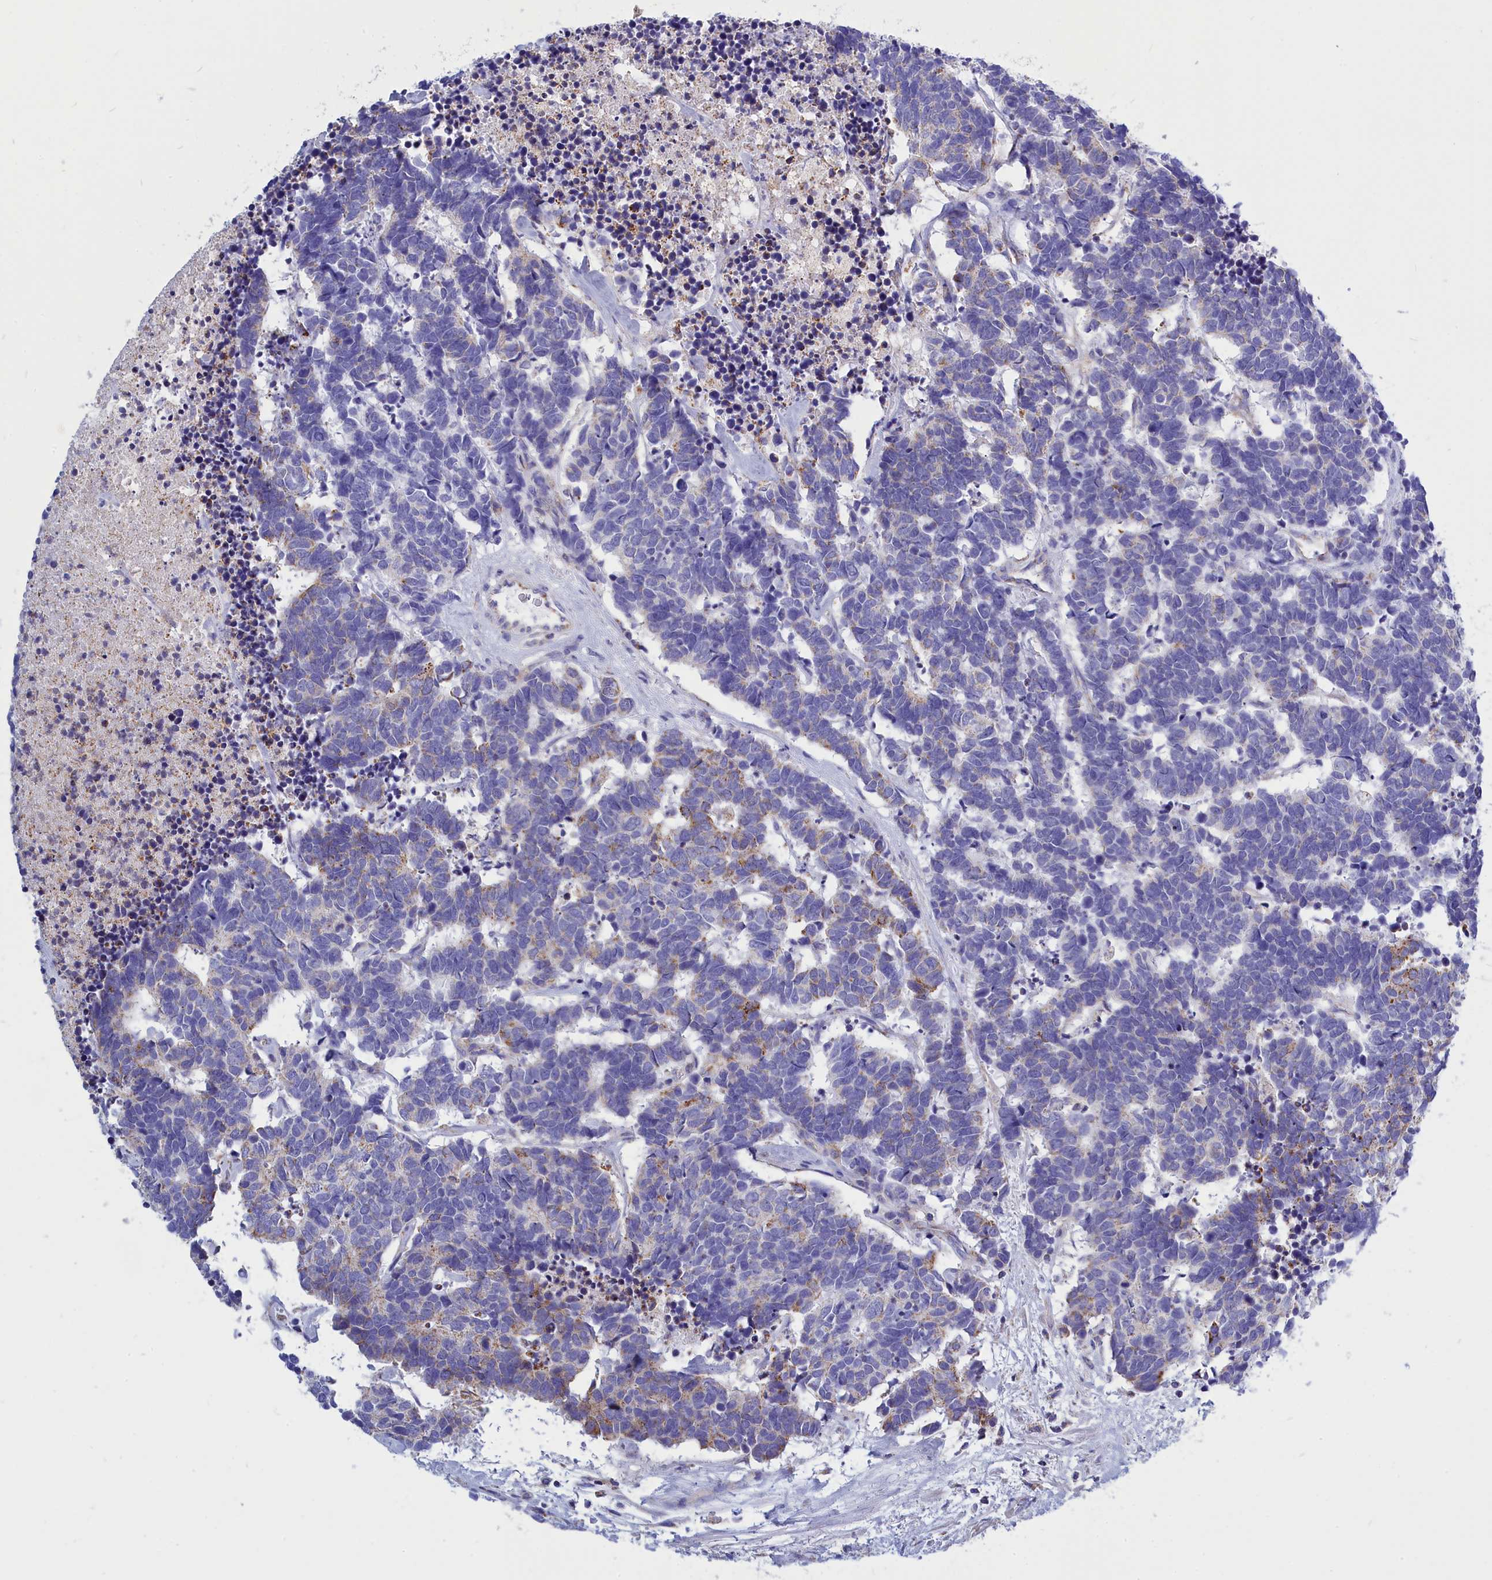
{"staining": {"intensity": "moderate", "quantity": "<25%", "location": "cytoplasmic/membranous"}, "tissue": "carcinoid", "cell_type": "Tumor cells", "image_type": "cancer", "snomed": [{"axis": "morphology", "description": "Carcinoma, NOS"}, {"axis": "morphology", "description": "Carcinoid, malignant, NOS"}, {"axis": "topography", "description": "Urinary bladder"}], "caption": "Malignant carcinoid was stained to show a protein in brown. There is low levels of moderate cytoplasmic/membranous staining in about <25% of tumor cells.", "gene": "CCRL2", "patient": {"sex": "male", "age": 57}}